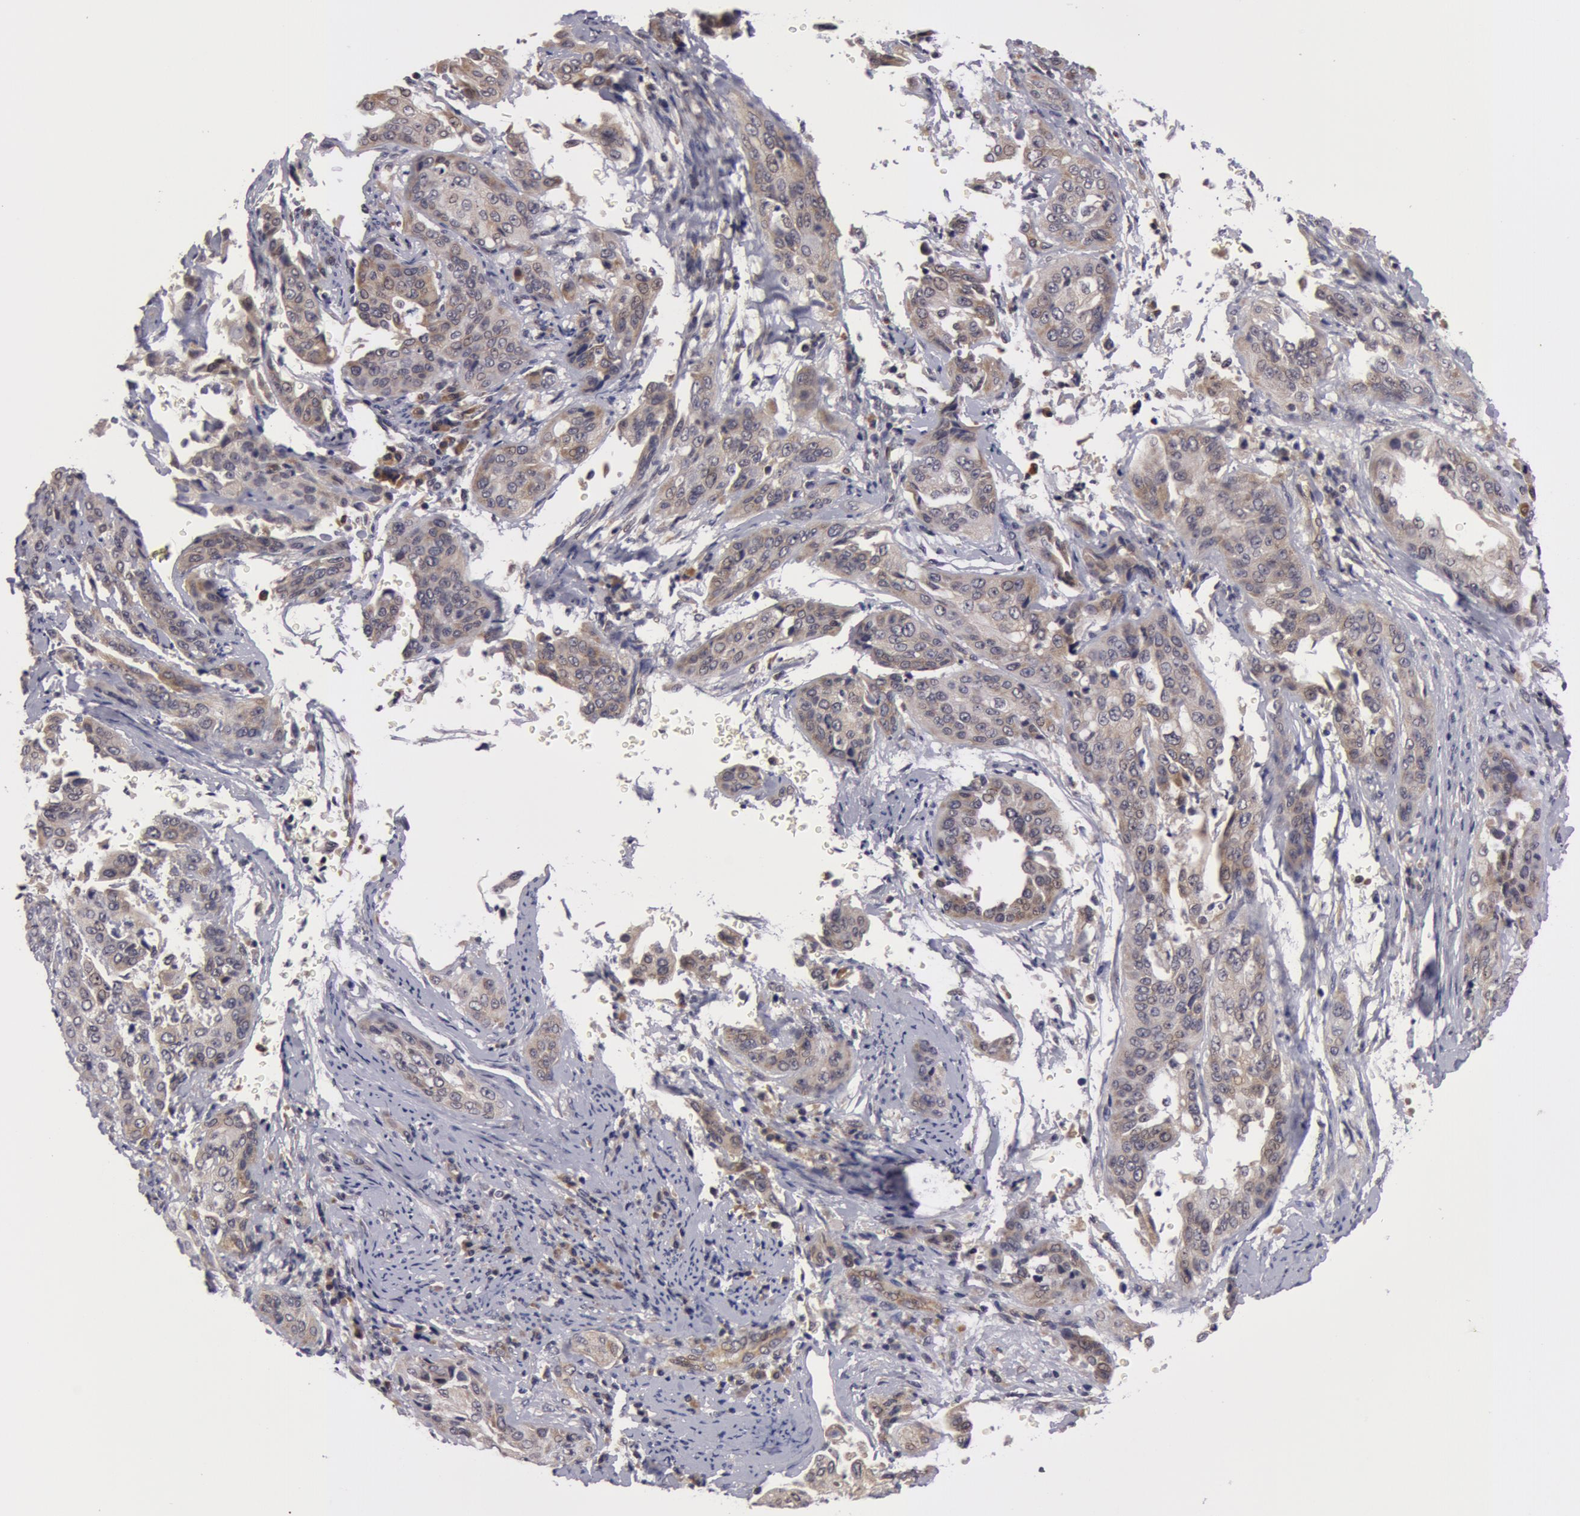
{"staining": {"intensity": "weak", "quantity": "25%-75%", "location": "cytoplasmic/membranous"}, "tissue": "cervical cancer", "cell_type": "Tumor cells", "image_type": "cancer", "snomed": [{"axis": "morphology", "description": "Squamous cell carcinoma, NOS"}, {"axis": "topography", "description": "Cervix"}], "caption": "A brown stain labels weak cytoplasmic/membranous expression of a protein in human cervical squamous cell carcinoma tumor cells.", "gene": "SYTL4", "patient": {"sex": "female", "age": 41}}